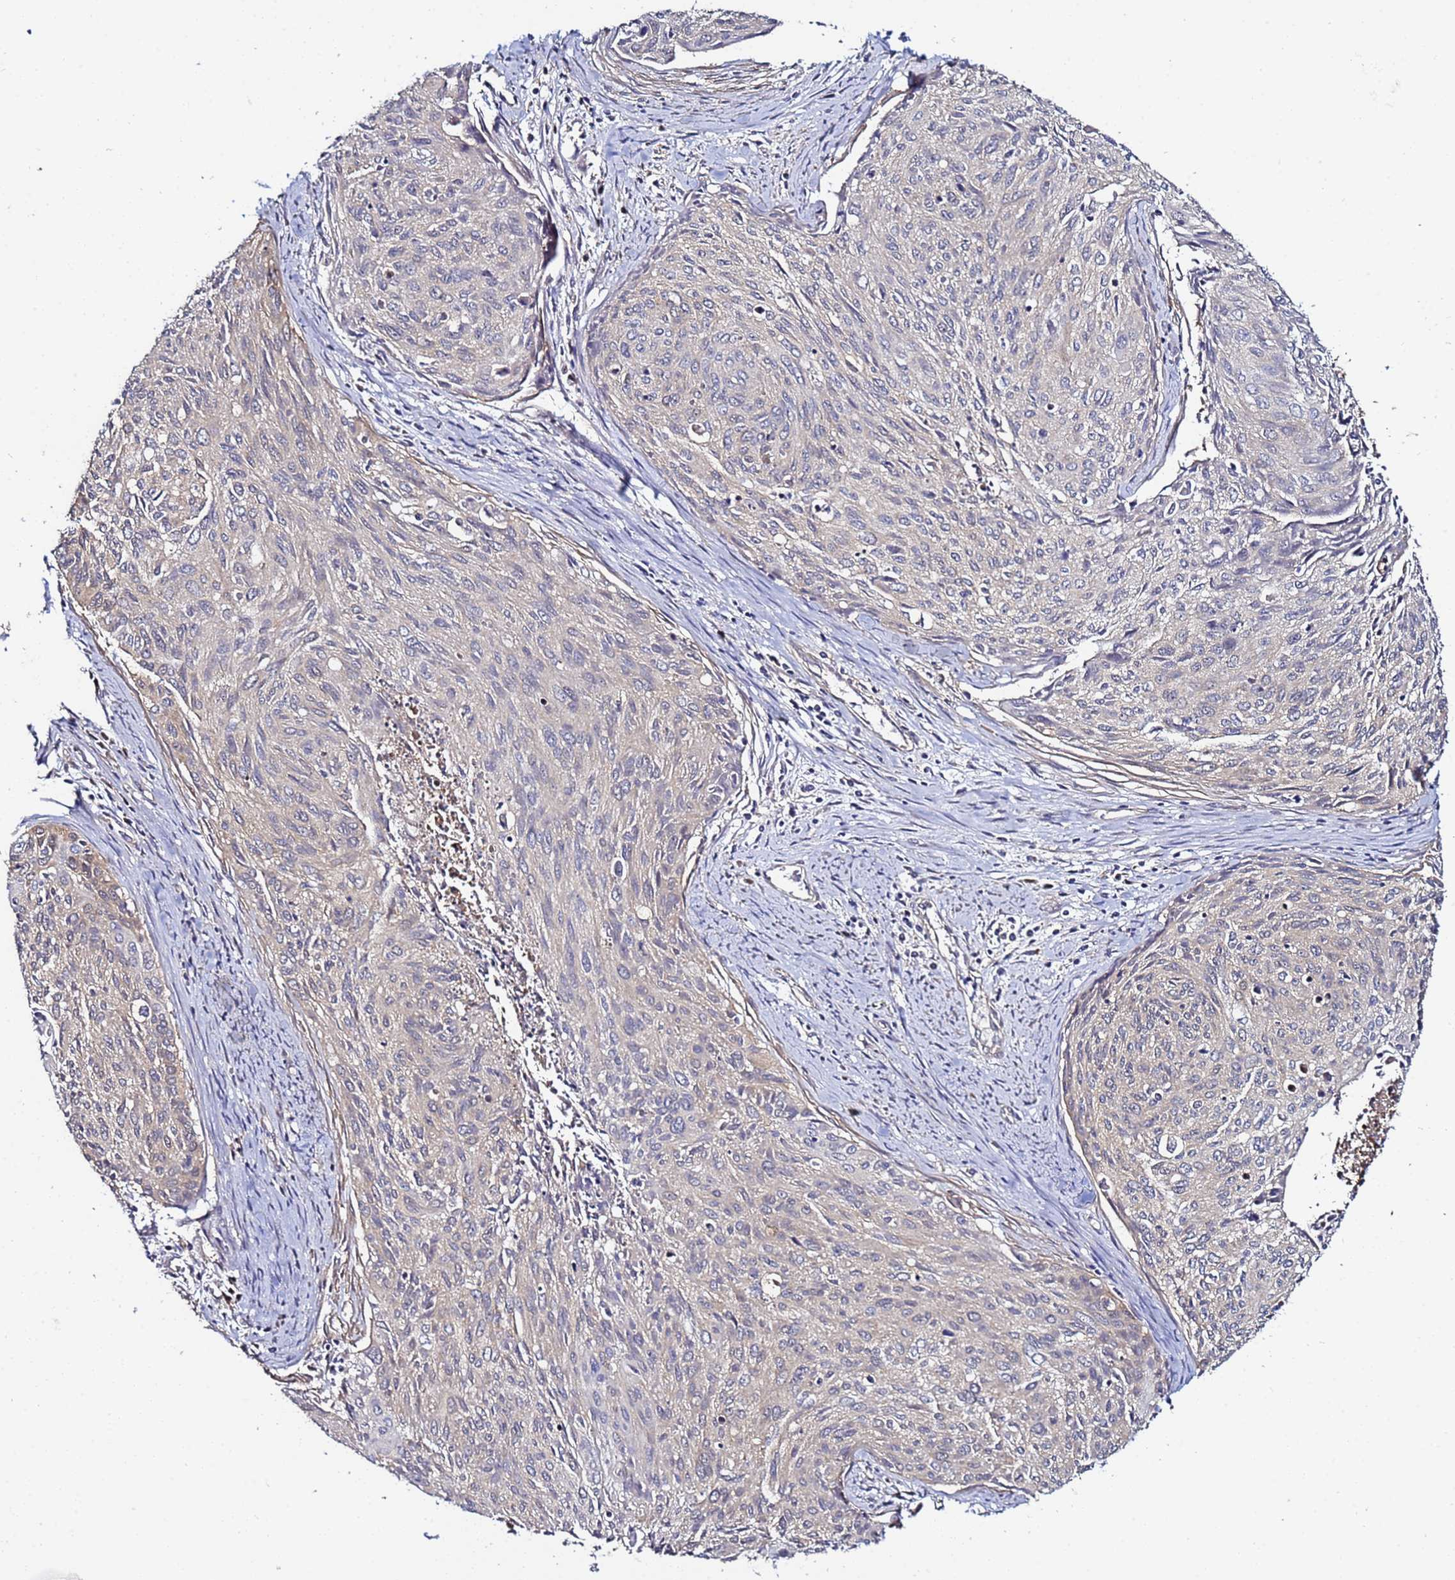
{"staining": {"intensity": "negative", "quantity": "none", "location": "none"}, "tissue": "cervical cancer", "cell_type": "Tumor cells", "image_type": "cancer", "snomed": [{"axis": "morphology", "description": "Squamous cell carcinoma, NOS"}, {"axis": "topography", "description": "Cervix"}], "caption": "DAB (3,3'-diaminobenzidine) immunohistochemical staining of cervical cancer (squamous cell carcinoma) shows no significant positivity in tumor cells.", "gene": "NAXE", "patient": {"sex": "female", "age": 55}}